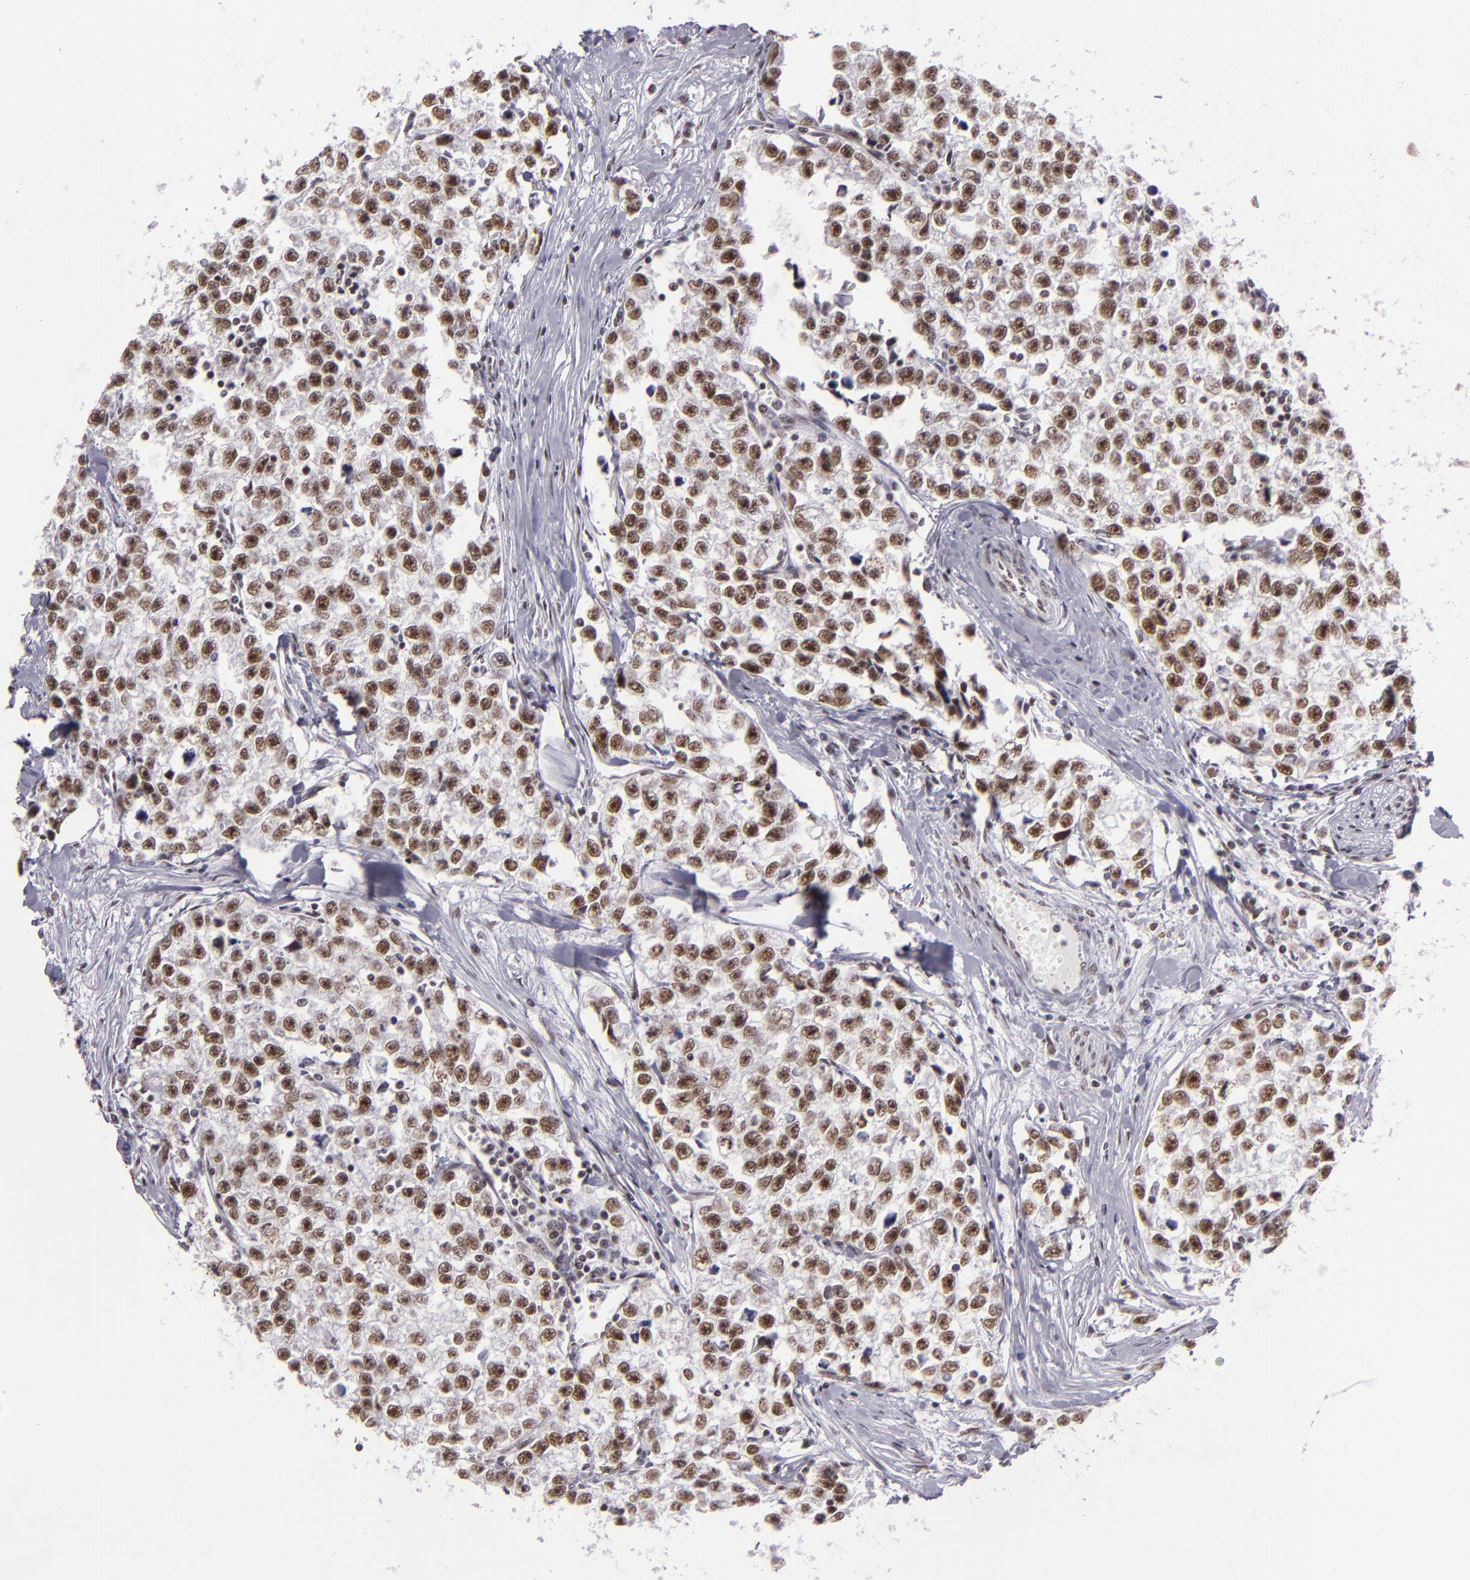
{"staining": {"intensity": "moderate", "quantity": ">75%", "location": "nuclear"}, "tissue": "testis cancer", "cell_type": "Tumor cells", "image_type": "cancer", "snomed": [{"axis": "morphology", "description": "Seminoma, NOS"}, {"axis": "morphology", "description": "Carcinoma, Embryonal, NOS"}, {"axis": "topography", "description": "Testis"}], "caption": "This micrograph displays embryonal carcinoma (testis) stained with immunohistochemistry to label a protein in brown. The nuclear of tumor cells show moderate positivity for the protein. Nuclei are counter-stained blue.", "gene": "BRD8", "patient": {"sex": "male", "age": 30}}